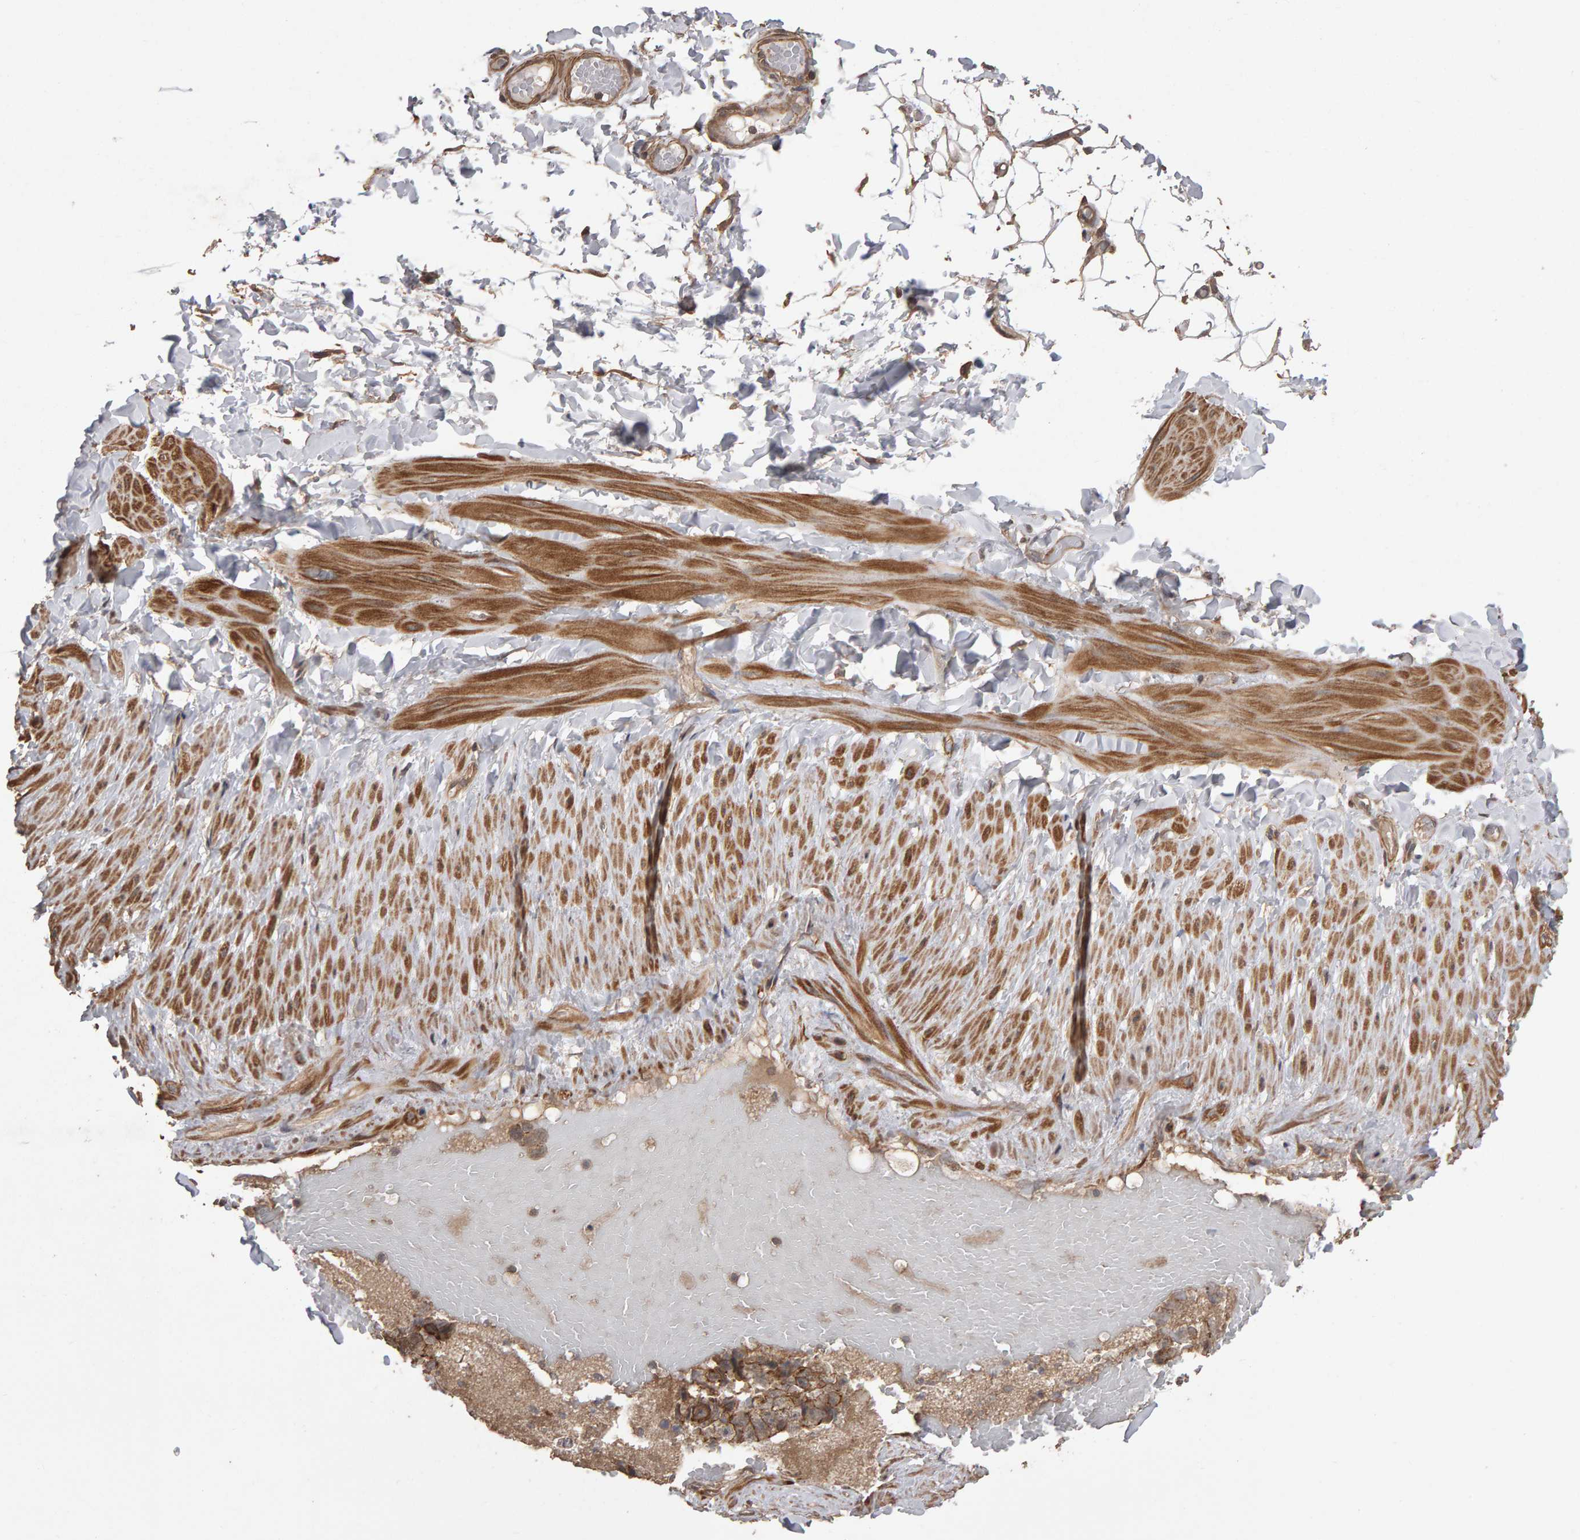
{"staining": {"intensity": "weak", "quantity": "25%-75%", "location": "cytoplasmic/membranous"}, "tissue": "adipose tissue", "cell_type": "Adipocytes", "image_type": "normal", "snomed": [{"axis": "morphology", "description": "Normal tissue, NOS"}, {"axis": "topography", "description": "Adipose tissue"}, {"axis": "topography", "description": "Vascular tissue"}, {"axis": "topography", "description": "Peripheral nerve tissue"}], "caption": "Immunohistochemistry (IHC) image of benign adipose tissue: human adipose tissue stained using immunohistochemistry (IHC) reveals low levels of weak protein expression localized specifically in the cytoplasmic/membranous of adipocytes, appearing as a cytoplasmic/membranous brown color.", "gene": "SCRIB", "patient": {"sex": "male", "age": 25}}